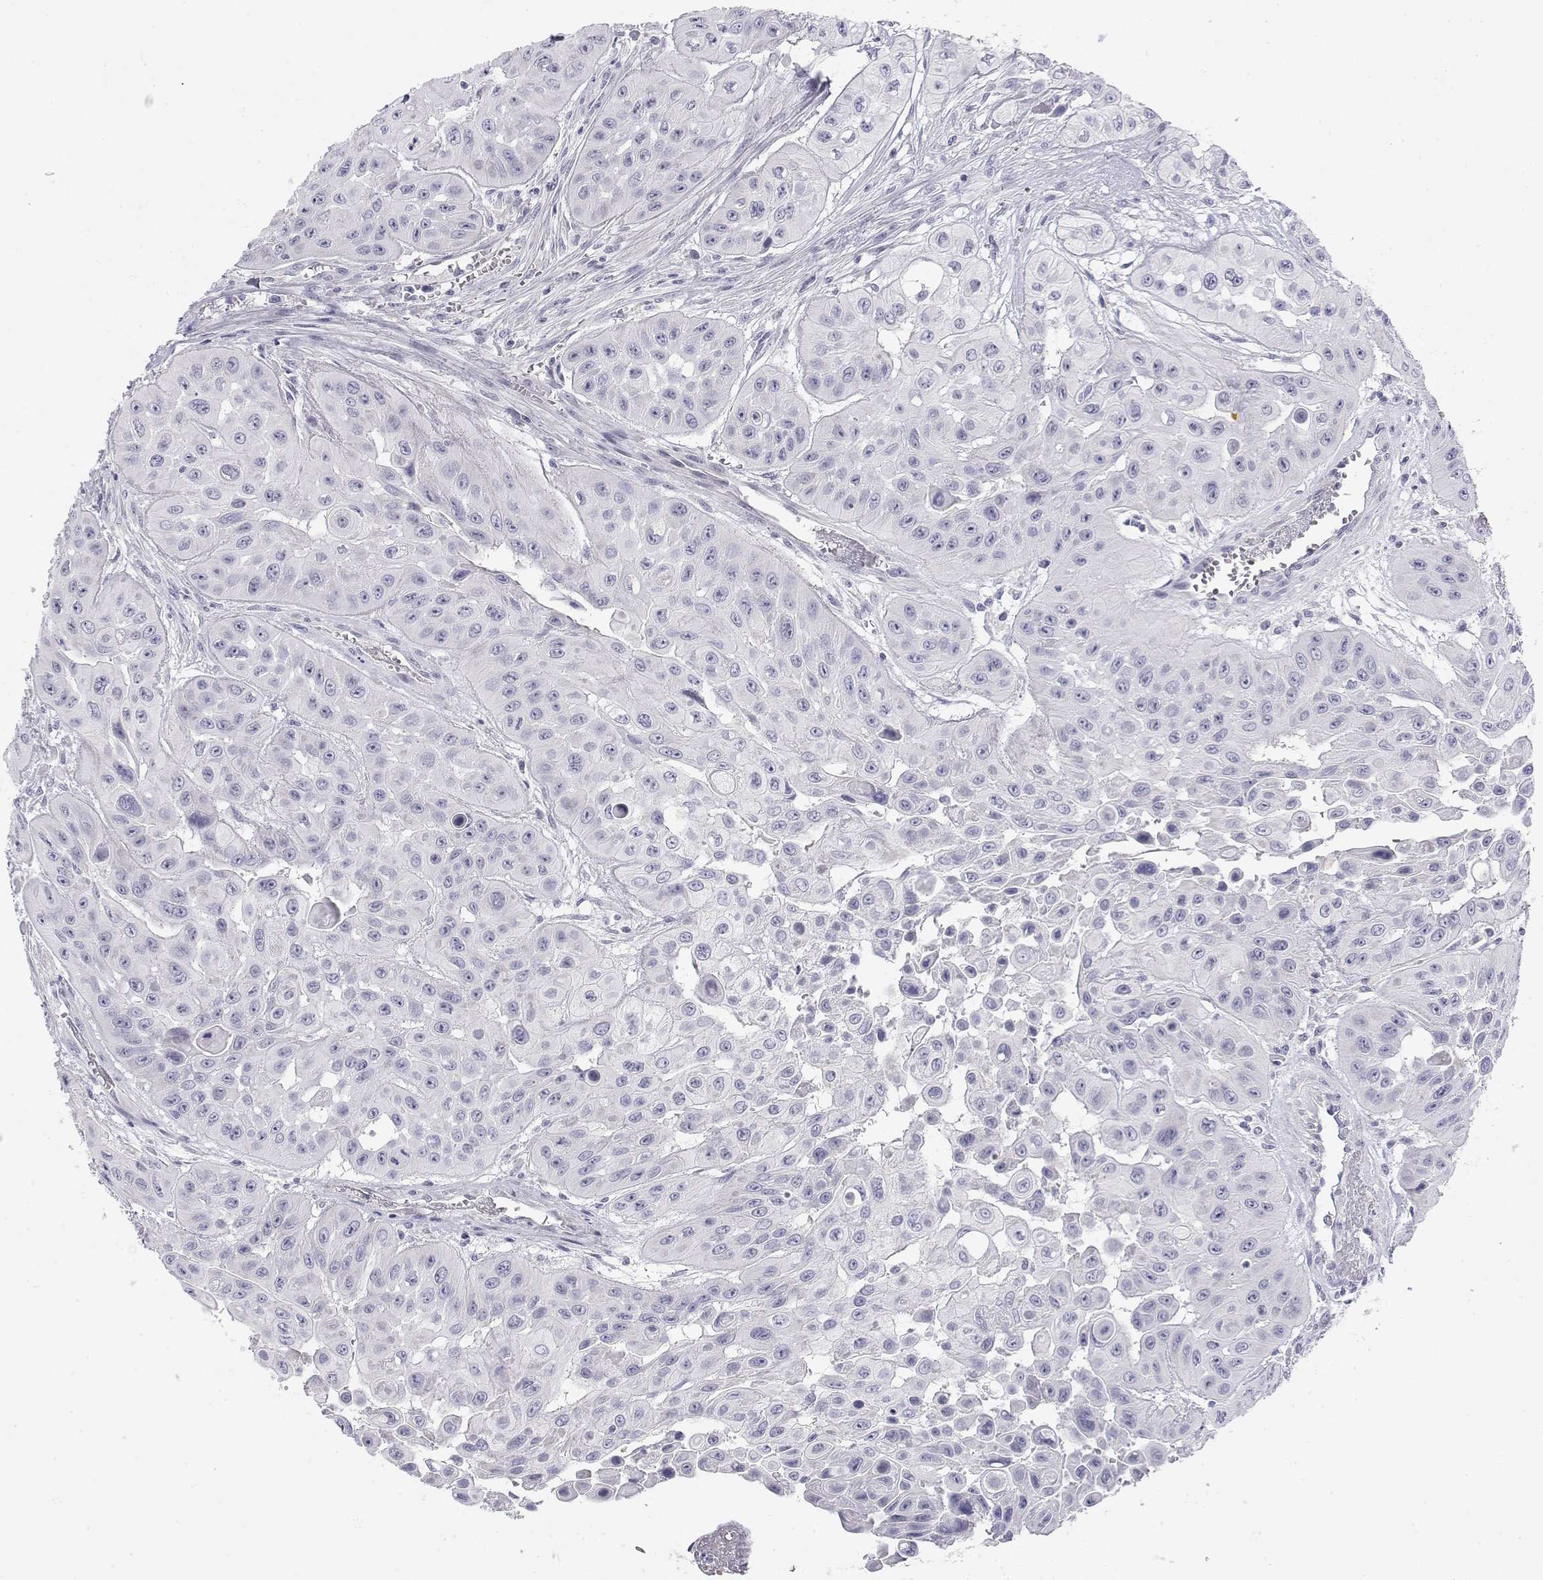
{"staining": {"intensity": "negative", "quantity": "none", "location": "none"}, "tissue": "head and neck cancer", "cell_type": "Tumor cells", "image_type": "cancer", "snomed": [{"axis": "morphology", "description": "Adenocarcinoma, NOS"}, {"axis": "topography", "description": "Head-Neck"}], "caption": "The photomicrograph reveals no significant staining in tumor cells of head and neck adenocarcinoma.", "gene": "MISP", "patient": {"sex": "male", "age": 73}}